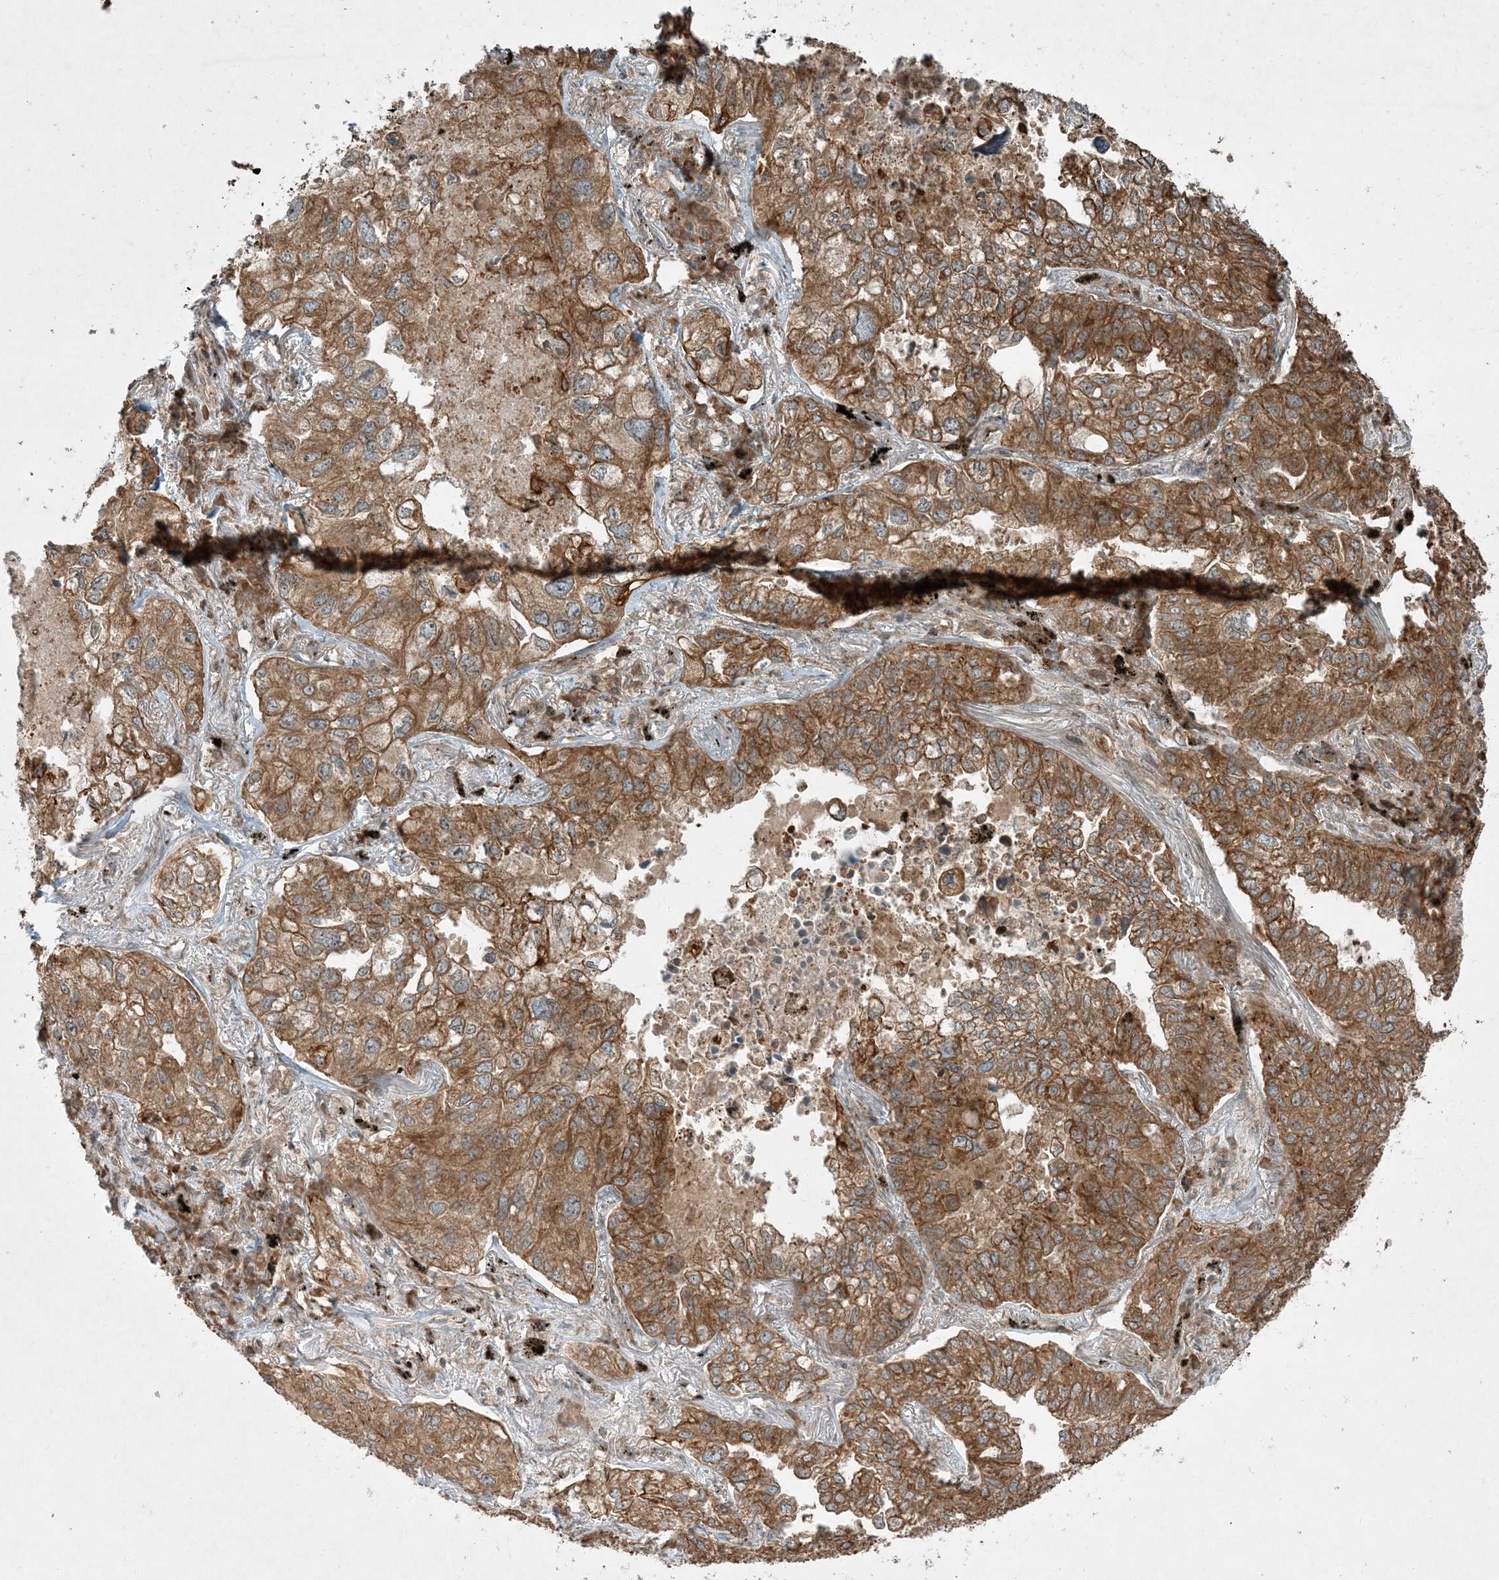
{"staining": {"intensity": "moderate", "quantity": ">75%", "location": "cytoplasmic/membranous"}, "tissue": "lung cancer", "cell_type": "Tumor cells", "image_type": "cancer", "snomed": [{"axis": "morphology", "description": "Adenocarcinoma, NOS"}, {"axis": "topography", "description": "Lung"}], "caption": "A micrograph of adenocarcinoma (lung) stained for a protein shows moderate cytoplasmic/membranous brown staining in tumor cells.", "gene": "COMMD8", "patient": {"sex": "male", "age": 65}}